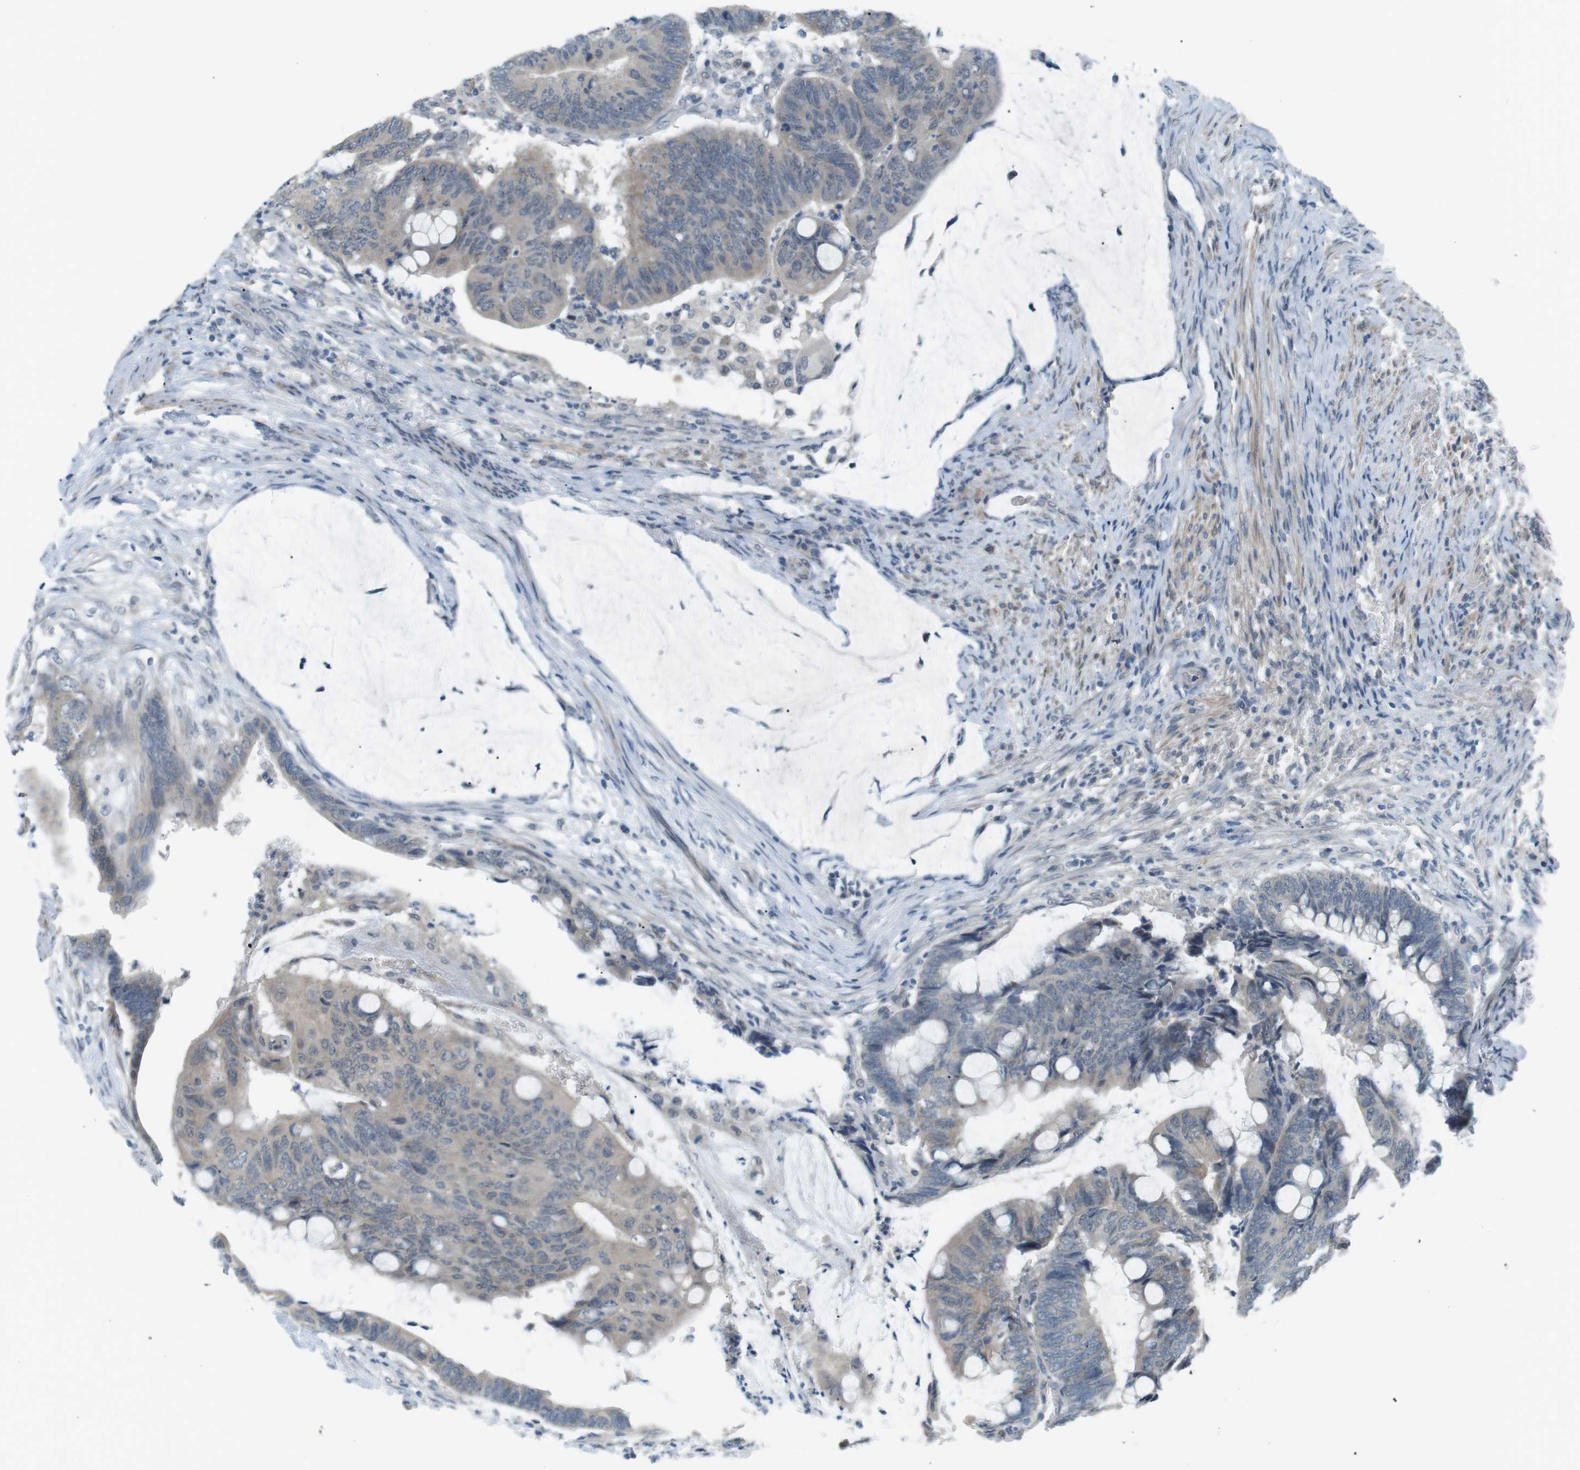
{"staining": {"intensity": "negative", "quantity": "none", "location": "none"}, "tissue": "colorectal cancer", "cell_type": "Tumor cells", "image_type": "cancer", "snomed": [{"axis": "morphology", "description": "Normal tissue, NOS"}, {"axis": "morphology", "description": "Adenocarcinoma, NOS"}, {"axis": "topography", "description": "Rectum"}, {"axis": "topography", "description": "Peripheral nerve tissue"}], "caption": "Immunohistochemical staining of human colorectal cancer (adenocarcinoma) displays no significant expression in tumor cells.", "gene": "RTN3", "patient": {"sex": "male", "age": 92}}